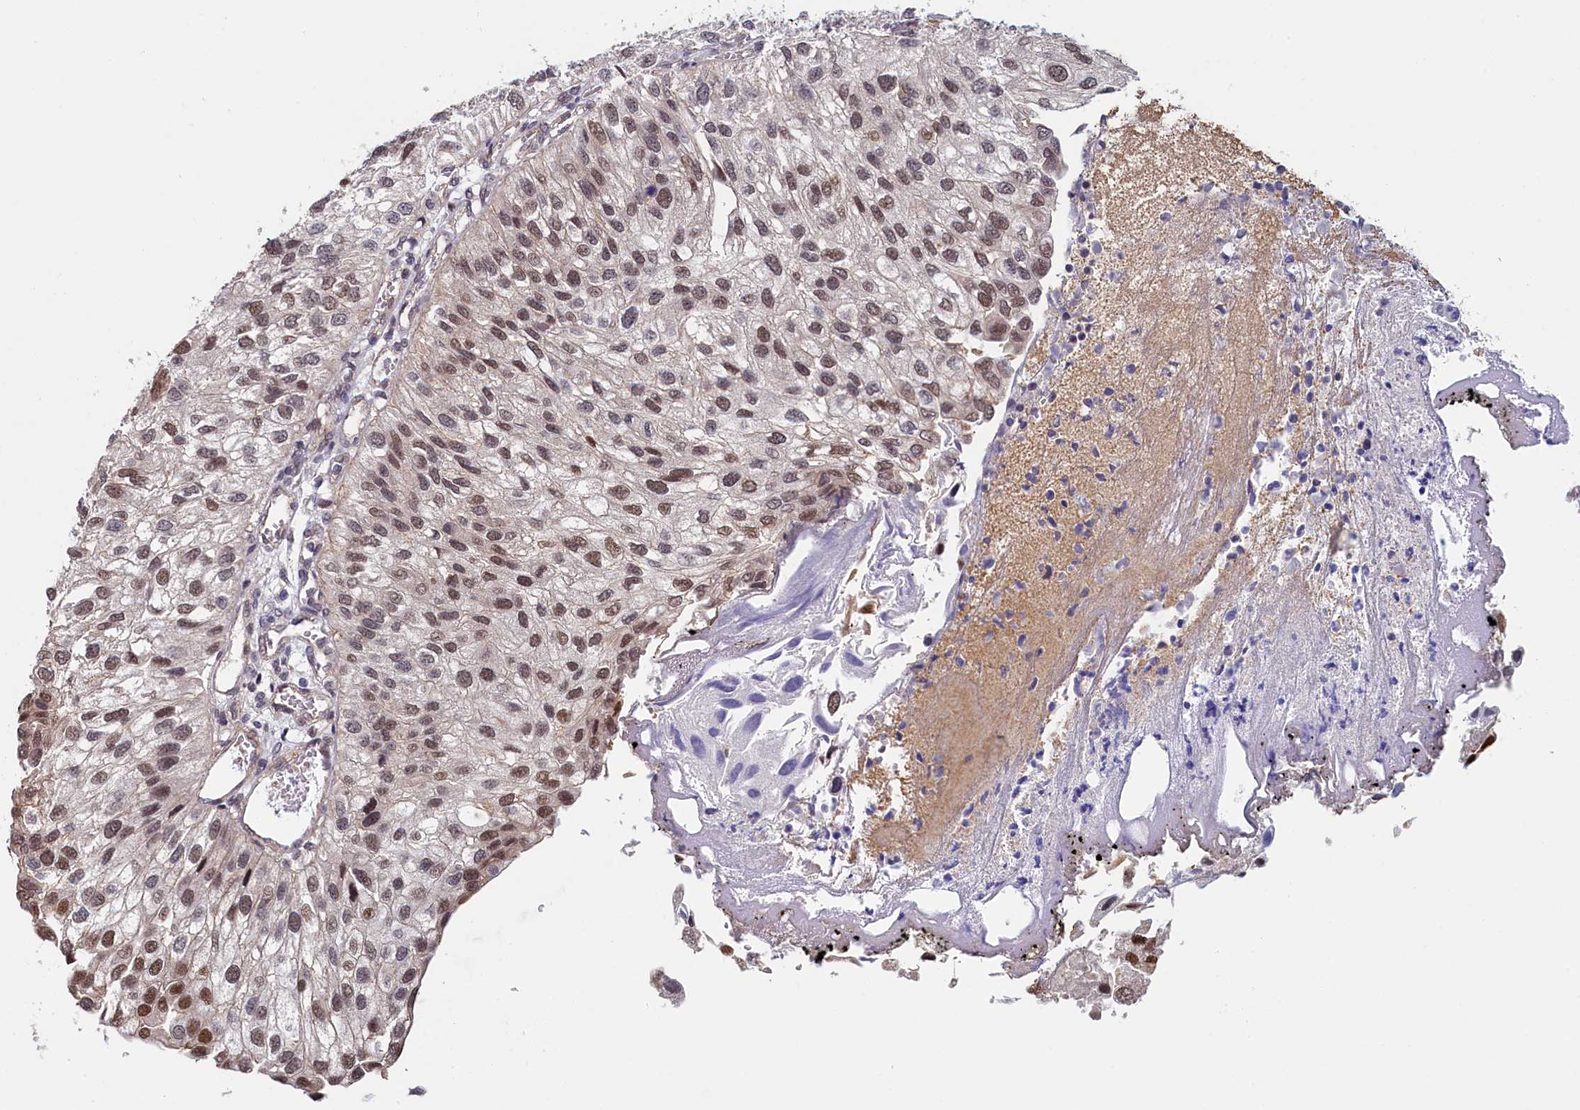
{"staining": {"intensity": "moderate", "quantity": ">75%", "location": "nuclear"}, "tissue": "urothelial cancer", "cell_type": "Tumor cells", "image_type": "cancer", "snomed": [{"axis": "morphology", "description": "Urothelial carcinoma, Low grade"}, {"axis": "topography", "description": "Urinary bladder"}], "caption": "Human urothelial cancer stained with a protein marker demonstrates moderate staining in tumor cells.", "gene": "INTS14", "patient": {"sex": "female", "age": 89}}